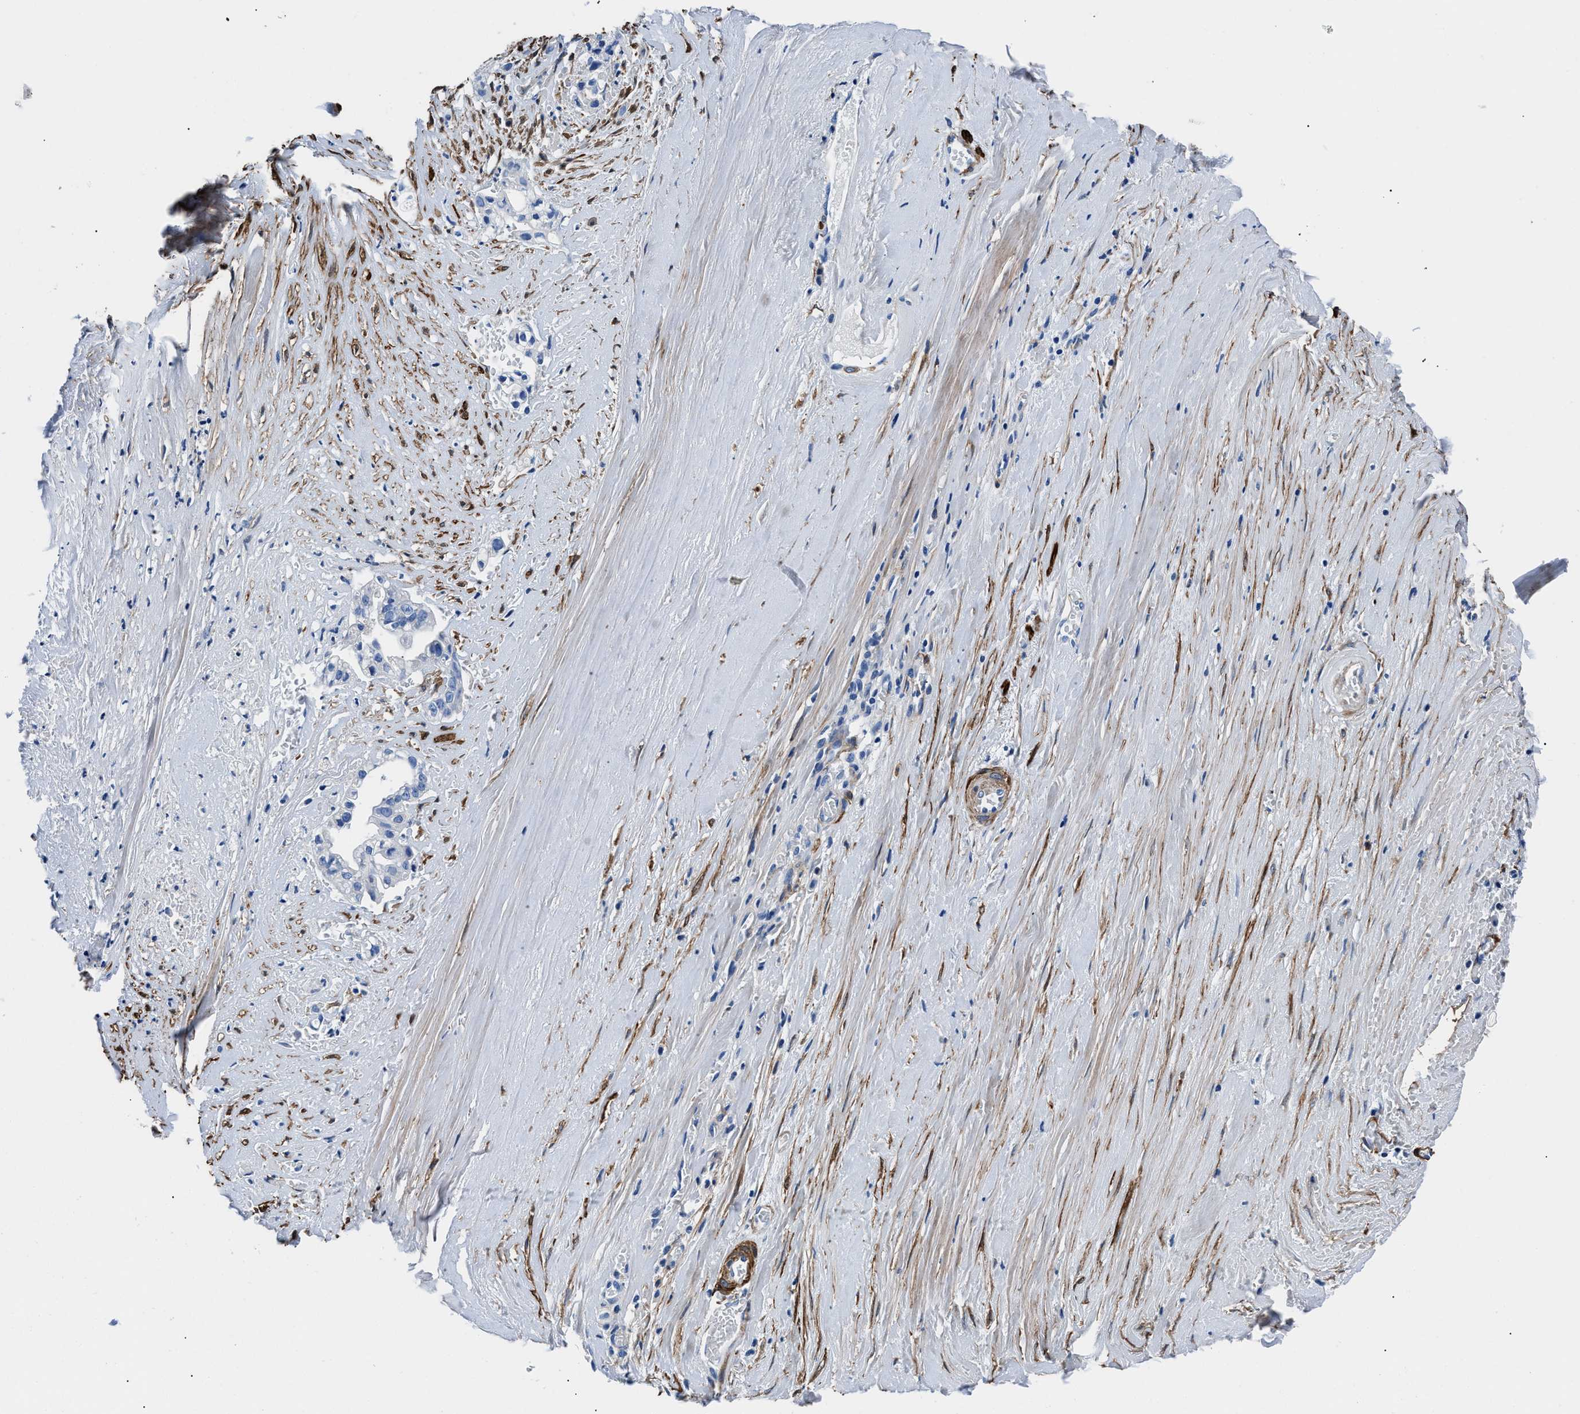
{"staining": {"intensity": "negative", "quantity": "none", "location": "none"}, "tissue": "liver cancer", "cell_type": "Tumor cells", "image_type": "cancer", "snomed": [{"axis": "morphology", "description": "Cholangiocarcinoma"}, {"axis": "topography", "description": "Liver"}], "caption": "Micrograph shows no protein expression in tumor cells of liver cancer tissue.", "gene": "TEX261", "patient": {"sex": "female", "age": 70}}